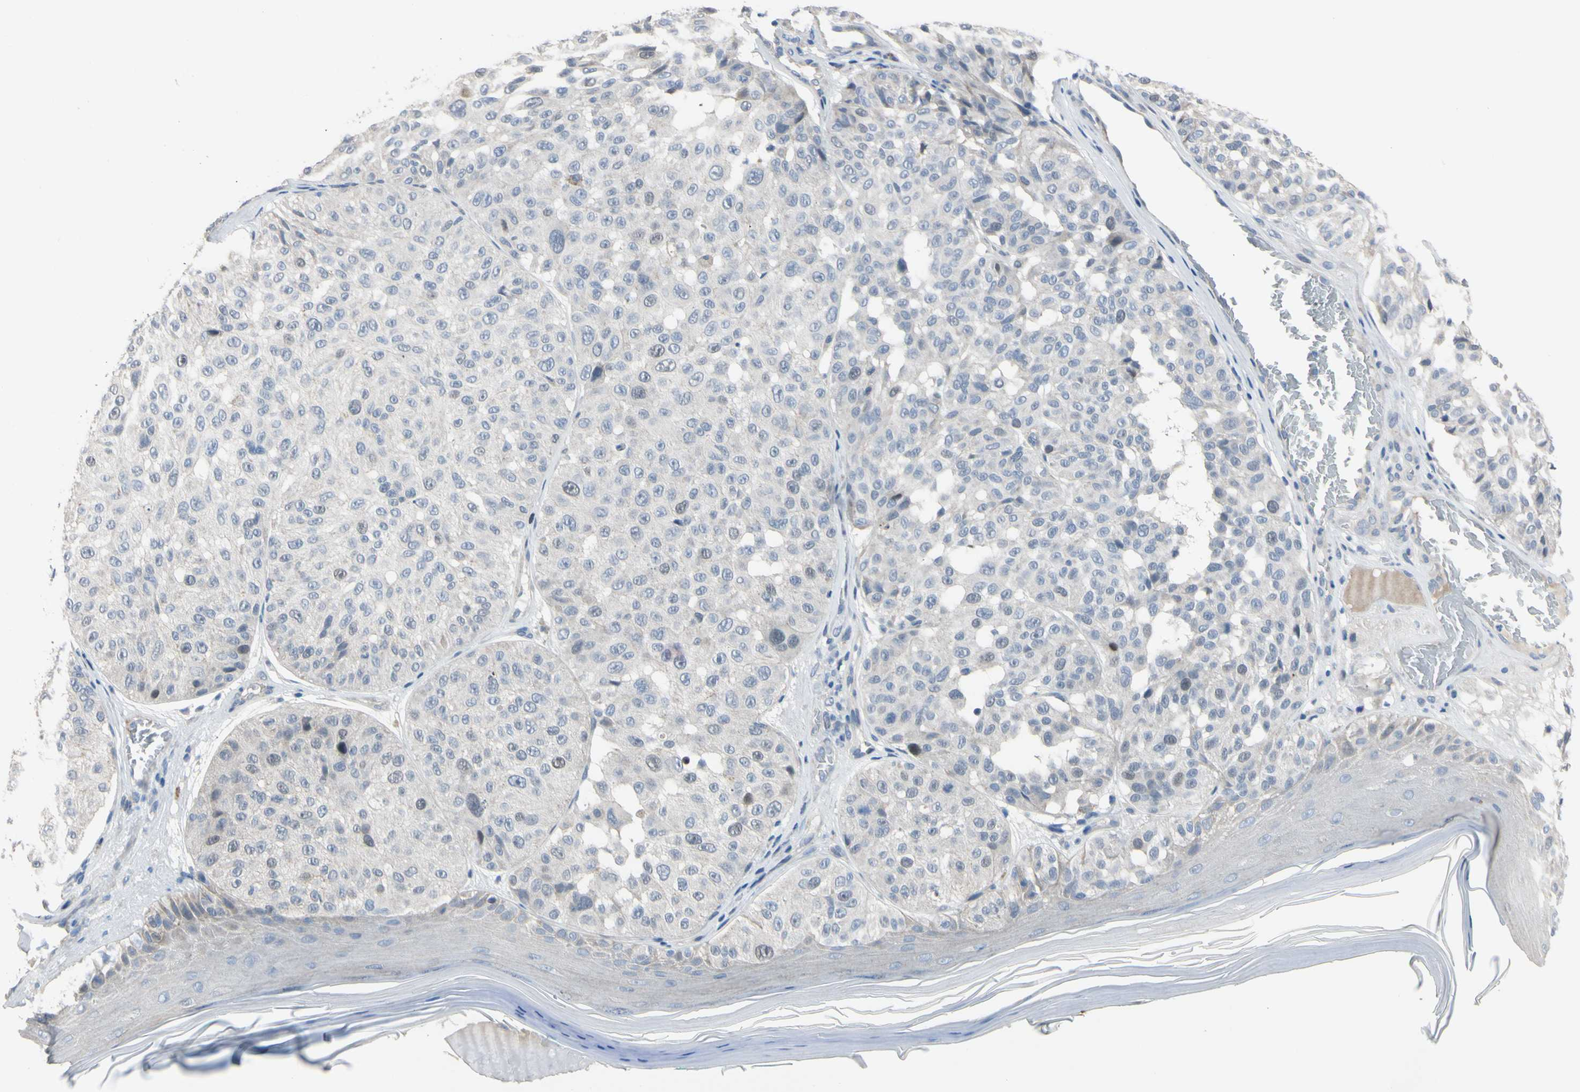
{"staining": {"intensity": "negative", "quantity": "none", "location": "none"}, "tissue": "melanoma", "cell_type": "Tumor cells", "image_type": "cancer", "snomed": [{"axis": "morphology", "description": "Malignant melanoma, NOS"}, {"axis": "topography", "description": "Skin"}], "caption": "IHC of melanoma reveals no staining in tumor cells.", "gene": "LHX9", "patient": {"sex": "female", "age": 46}}